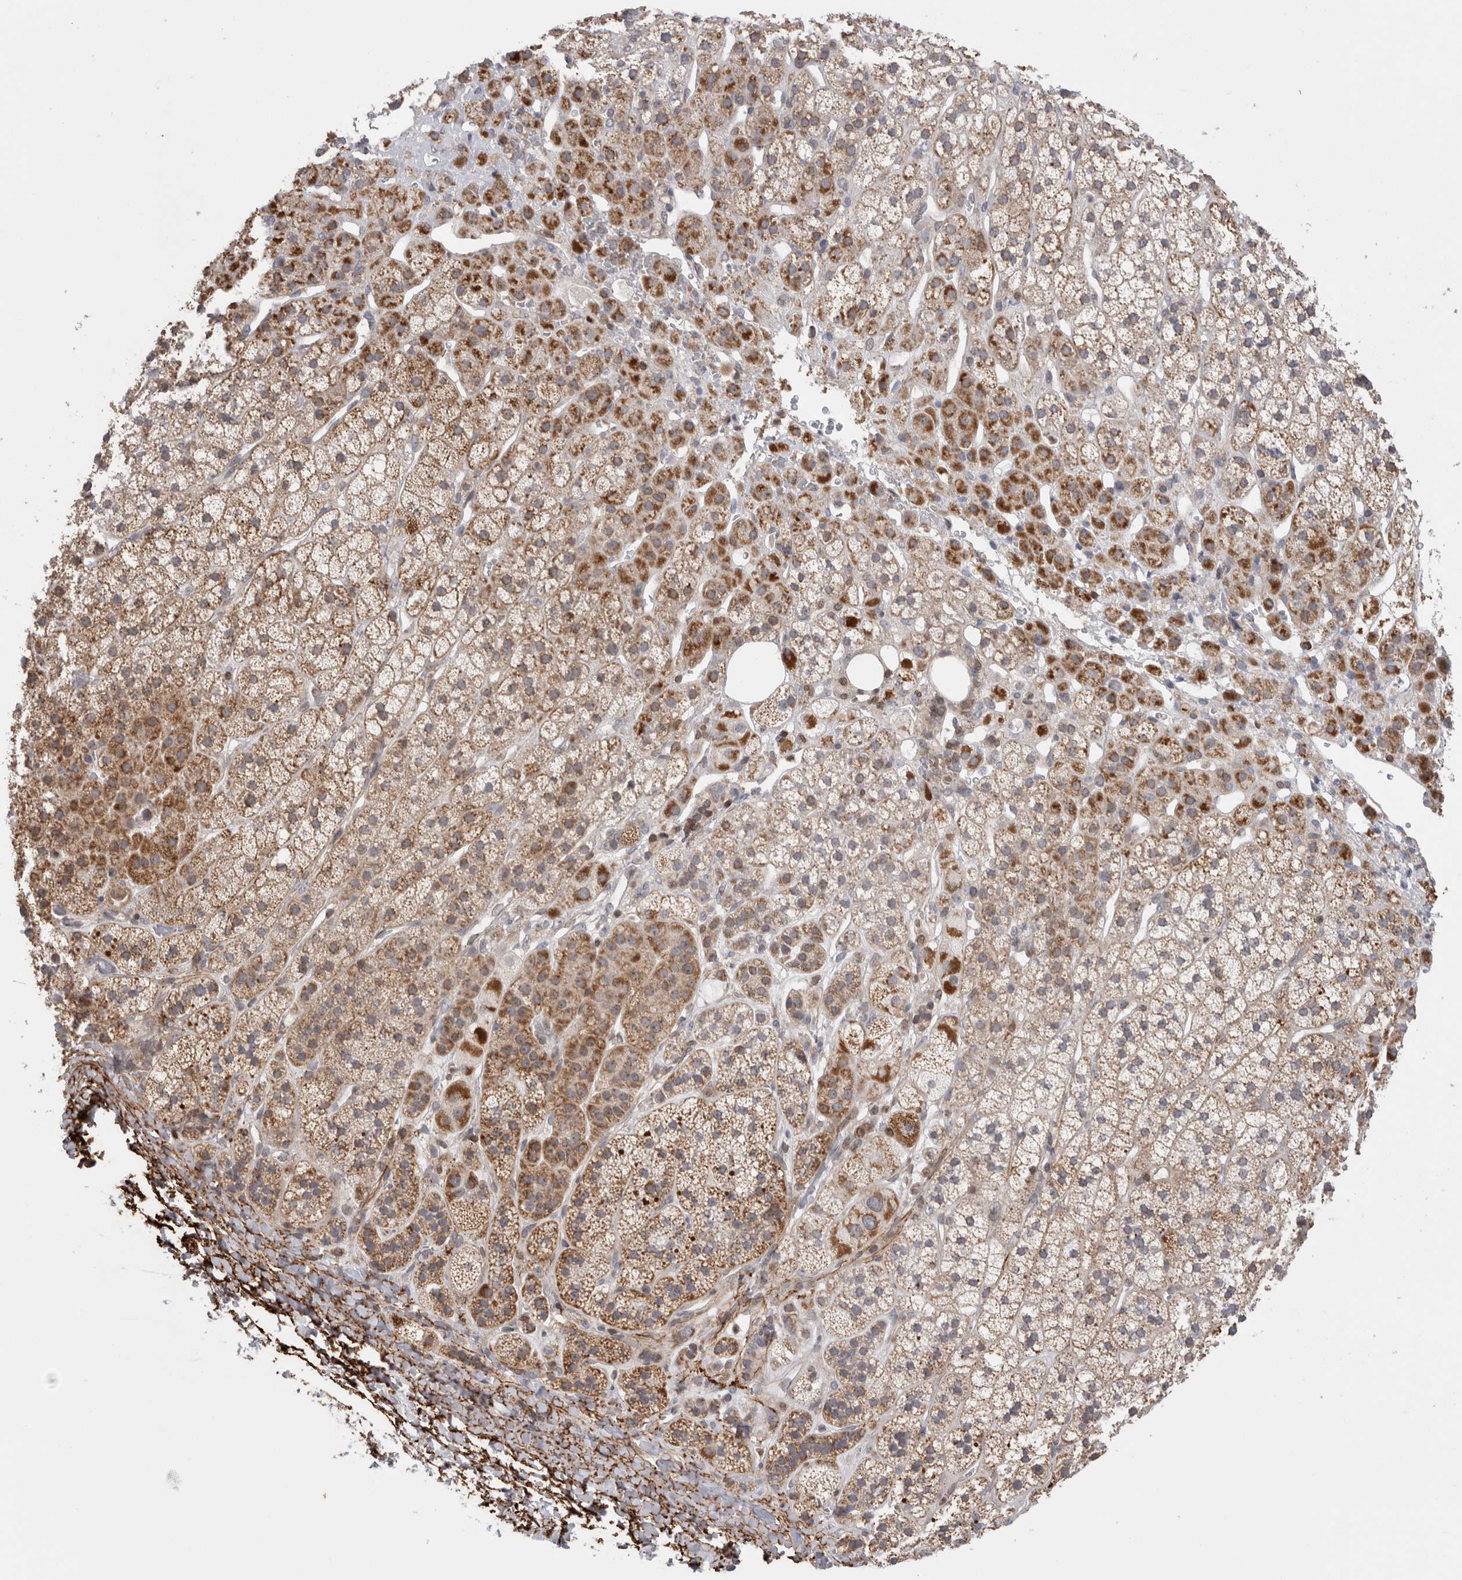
{"staining": {"intensity": "strong", "quantity": "25%-75%", "location": "cytoplasmic/membranous"}, "tissue": "adrenal gland", "cell_type": "Glandular cells", "image_type": "normal", "snomed": [{"axis": "morphology", "description": "Normal tissue, NOS"}, {"axis": "topography", "description": "Adrenal gland"}], "caption": "Protein positivity by immunohistochemistry reveals strong cytoplasmic/membranous positivity in approximately 25%-75% of glandular cells in normal adrenal gland.", "gene": "DARS2", "patient": {"sex": "male", "age": 56}}